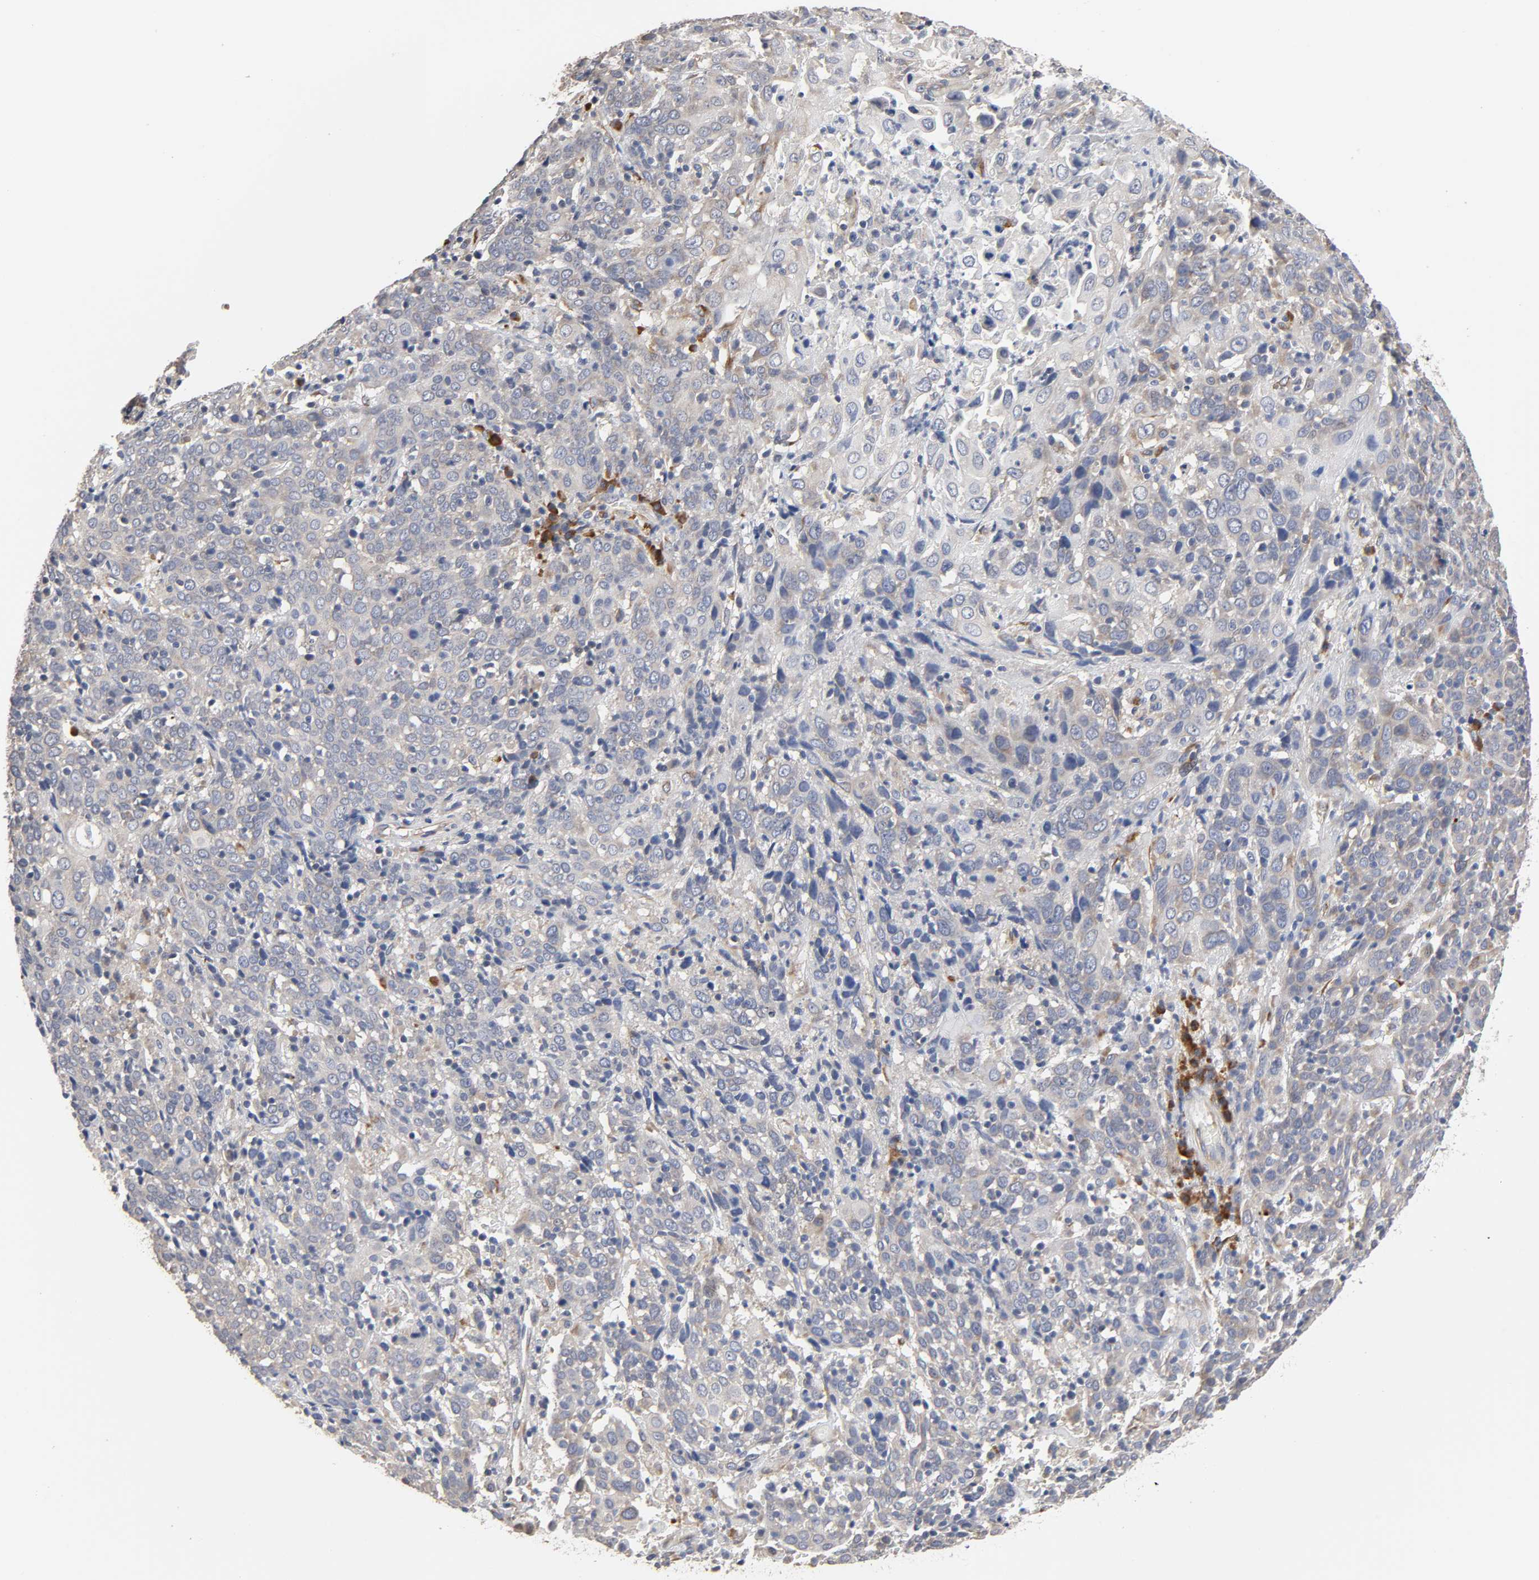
{"staining": {"intensity": "negative", "quantity": "none", "location": "none"}, "tissue": "cervical cancer", "cell_type": "Tumor cells", "image_type": "cancer", "snomed": [{"axis": "morphology", "description": "Normal tissue, NOS"}, {"axis": "morphology", "description": "Squamous cell carcinoma, NOS"}, {"axis": "topography", "description": "Cervix"}], "caption": "Immunohistochemical staining of cervical cancer (squamous cell carcinoma) shows no significant positivity in tumor cells. The staining was performed using DAB (3,3'-diaminobenzidine) to visualize the protein expression in brown, while the nuclei were stained in blue with hematoxylin (Magnification: 20x).", "gene": "HDLBP", "patient": {"sex": "female", "age": 67}}